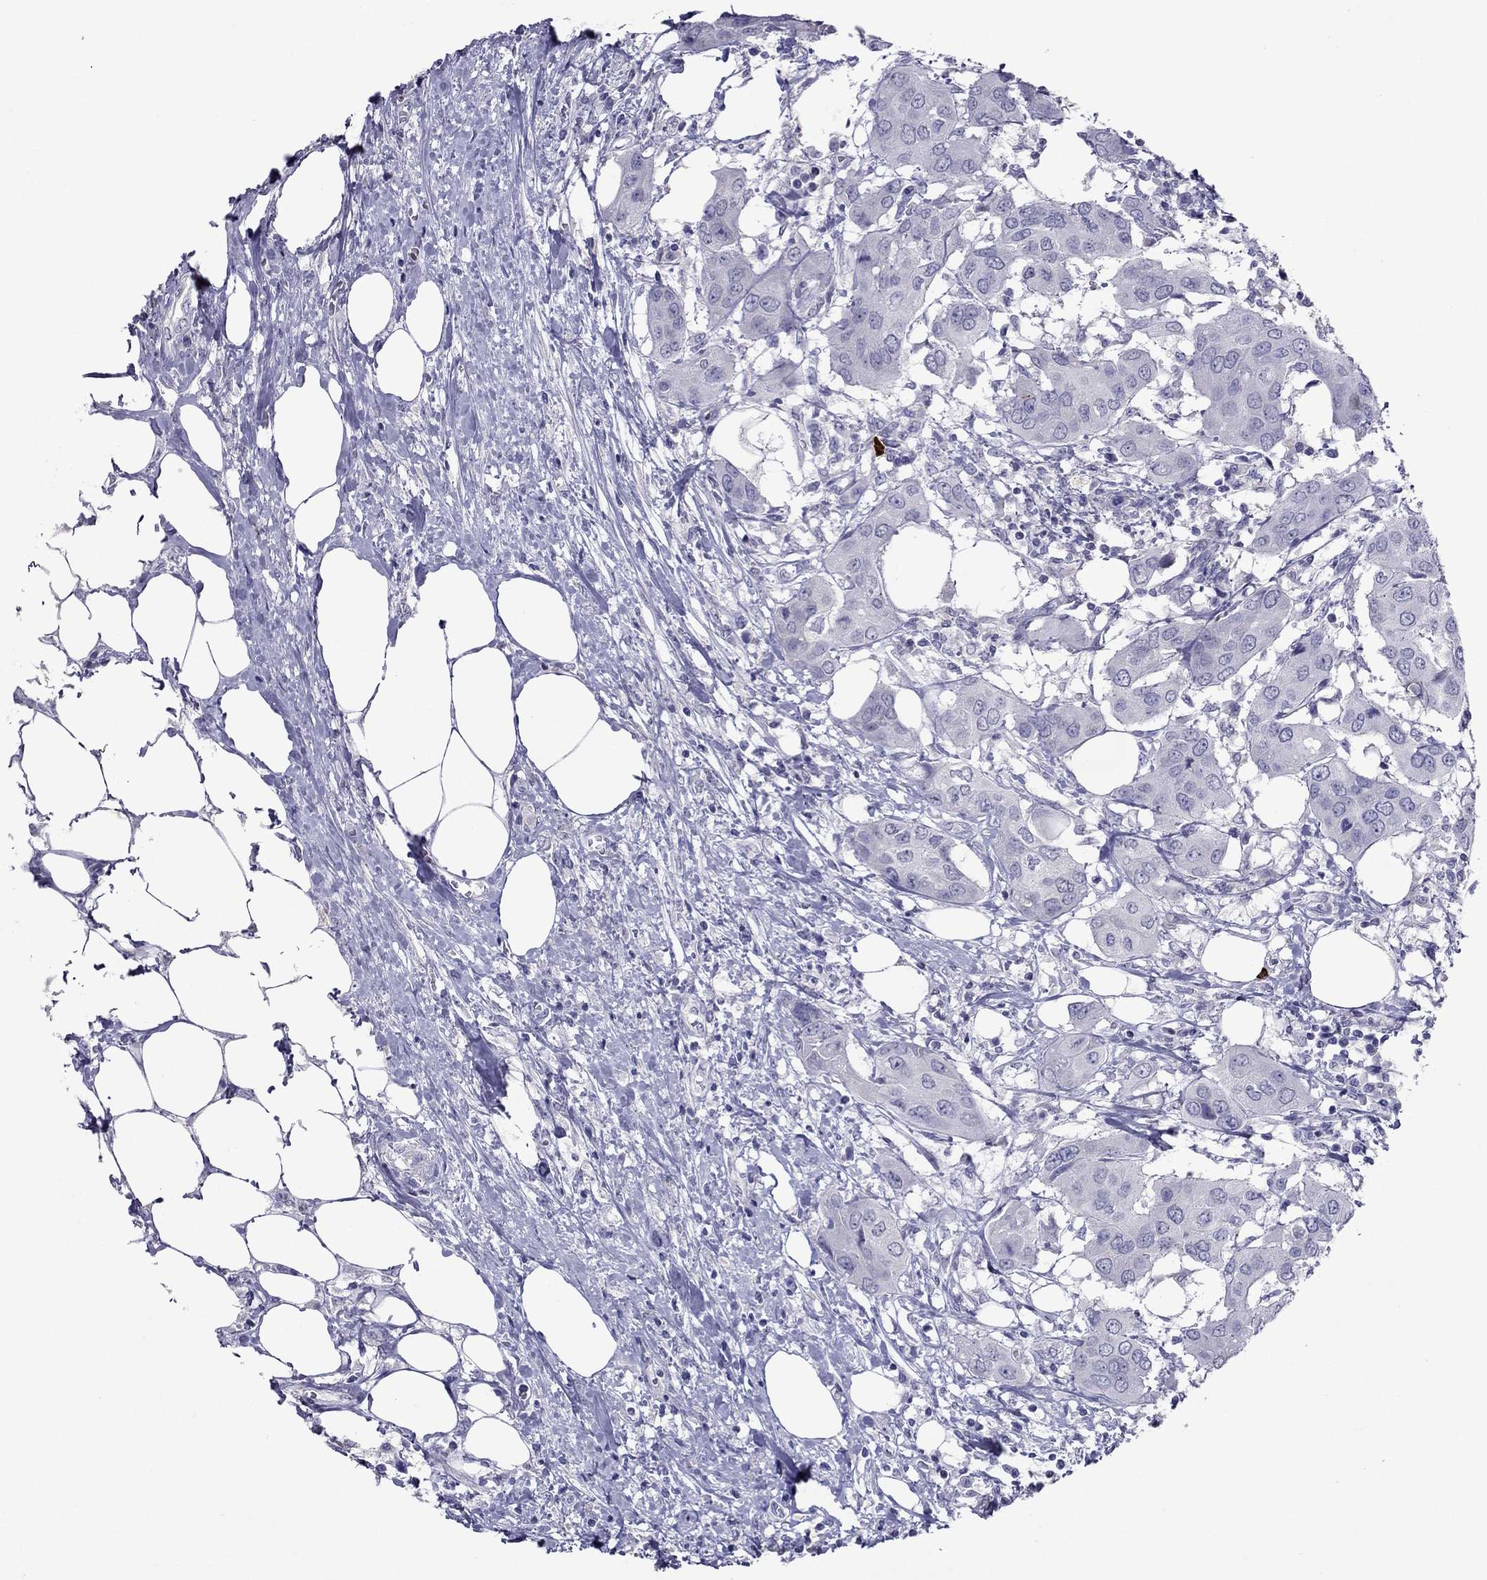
{"staining": {"intensity": "negative", "quantity": "none", "location": "none"}, "tissue": "urothelial cancer", "cell_type": "Tumor cells", "image_type": "cancer", "snomed": [{"axis": "morphology", "description": "Urothelial carcinoma, NOS"}, {"axis": "morphology", "description": "Urothelial carcinoma, High grade"}, {"axis": "topography", "description": "Urinary bladder"}], "caption": "DAB immunohistochemical staining of human transitional cell carcinoma displays no significant staining in tumor cells.", "gene": "RGS8", "patient": {"sex": "male", "age": 63}}